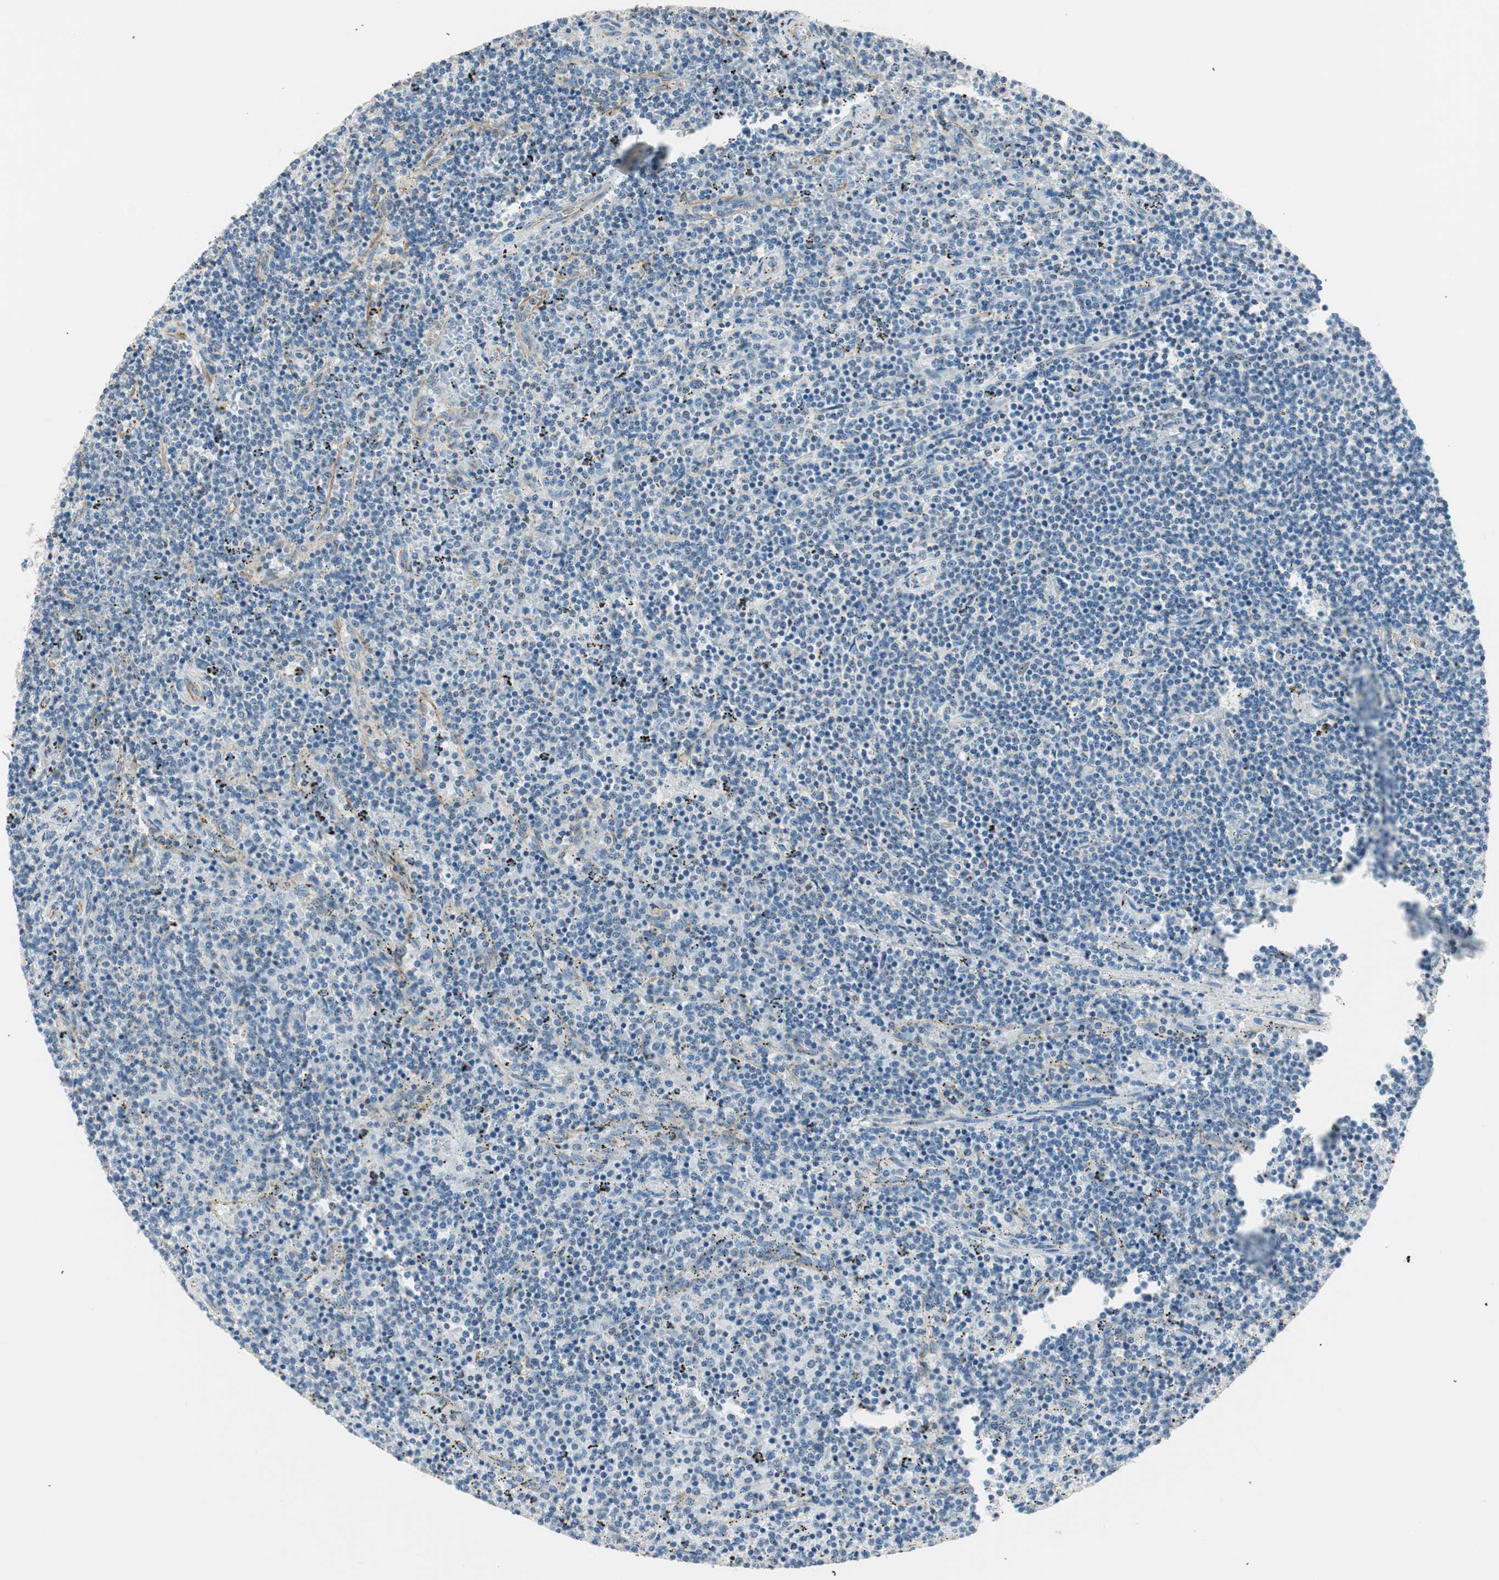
{"staining": {"intensity": "negative", "quantity": "none", "location": "none"}, "tissue": "lymphoma", "cell_type": "Tumor cells", "image_type": "cancer", "snomed": [{"axis": "morphology", "description": "Malignant lymphoma, non-Hodgkin's type, Low grade"}, {"axis": "topography", "description": "Spleen"}], "caption": "DAB immunohistochemical staining of malignant lymphoma, non-Hodgkin's type (low-grade) demonstrates no significant staining in tumor cells. (DAB immunohistochemistry, high magnification).", "gene": "TMF1", "patient": {"sex": "female", "age": 50}}